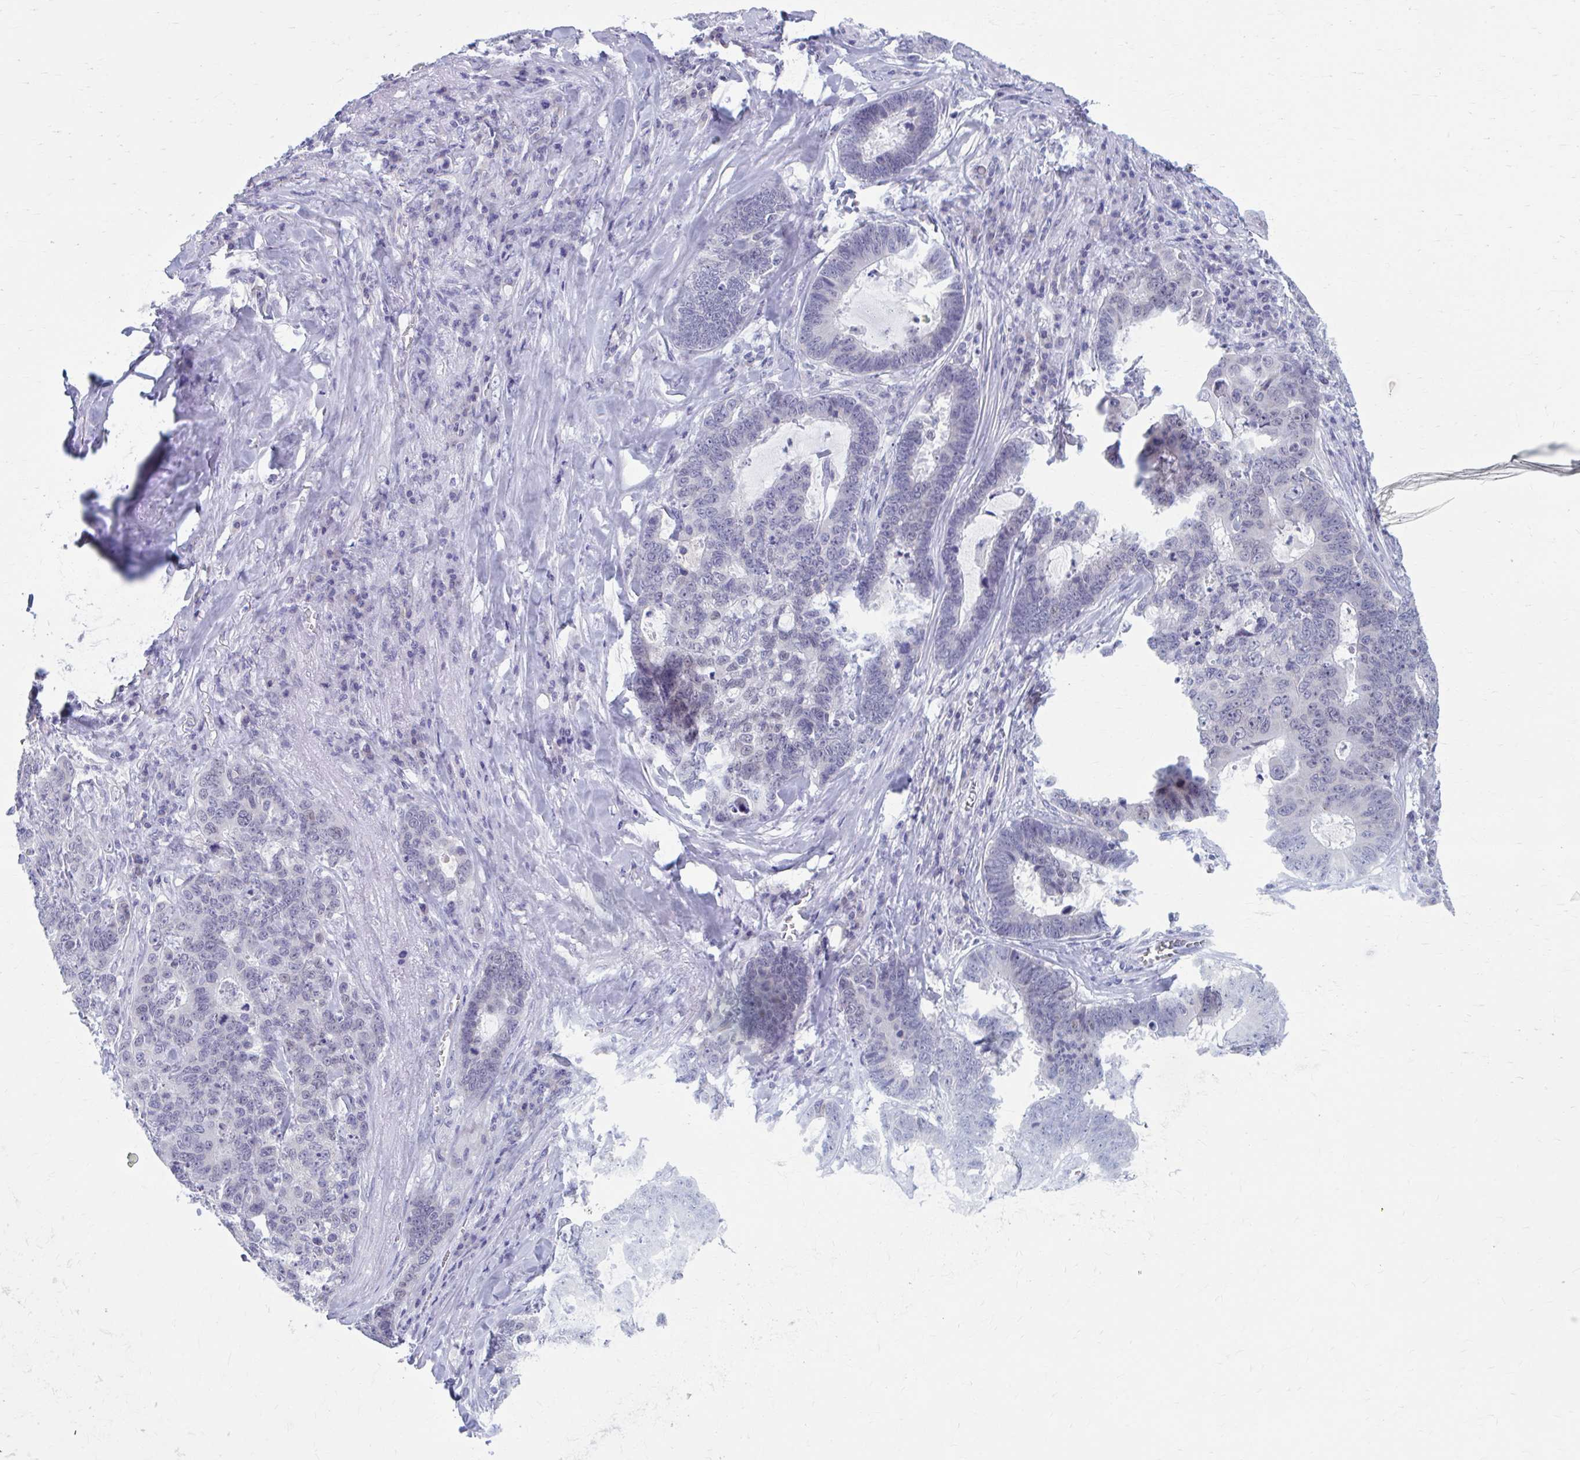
{"staining": {"intensity": "negative", "quantity": "none", "location": "none"}, "tissue": "lung cancer", "cell_type": "Tumor cells", "image_type": "cancer", "snomed": [{"axis": "morphology", "description": "Aneuploidy"}, {"axis": "morphology", "description": "Adenocarcinoma, NOS"}, {"axis": "morphology", "description": "Adenocarcinoma primary or metastatic"}, {"axis": "topography", "description": "Lung"}], "caption": "Immunohistochemical staining of human adenocarcinoma primary or metastatic (lung) reveals no significant positivity in tumor cells.", "gene": "CCDC105", "patient": {"sex": "female", "age": 75}}